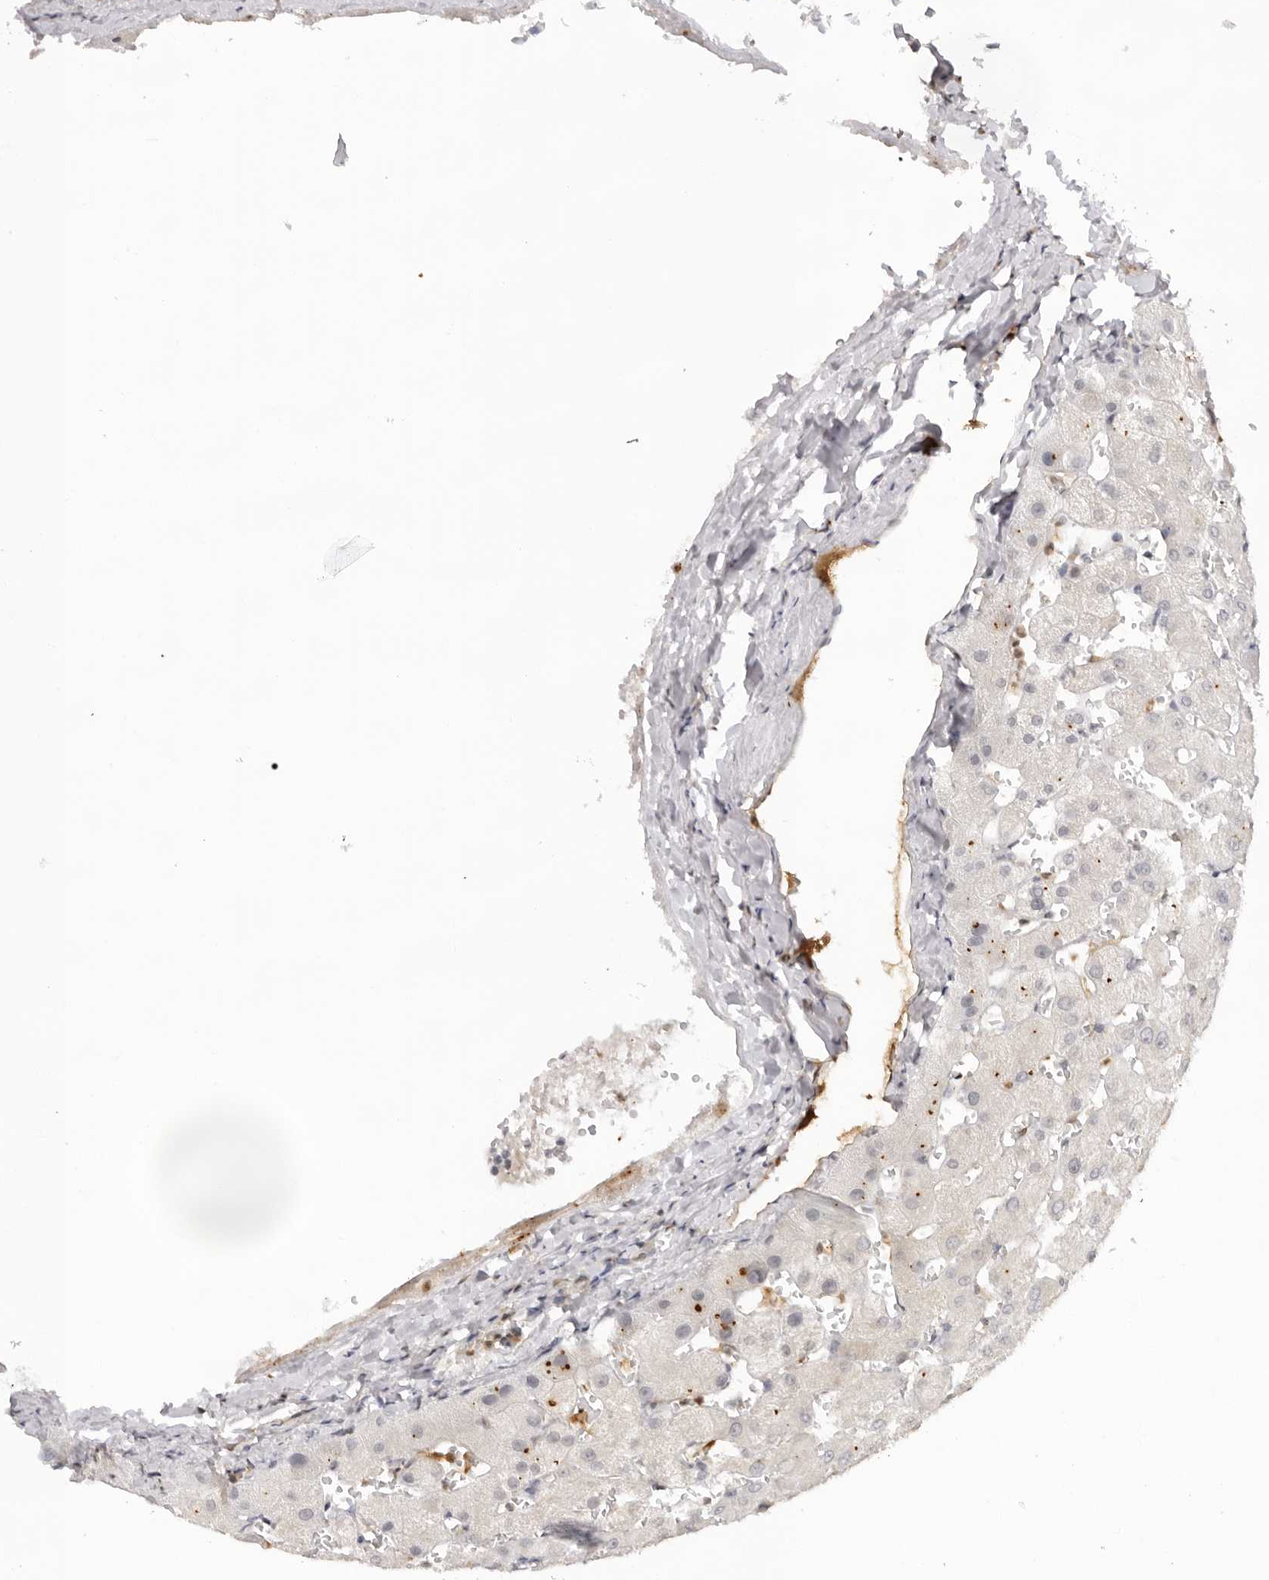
{"staining": {"intensity": "negative", "quantity": "none", "location": "none"}, "tissue": "liver", "cell_type": "Cholangiocytes", "image_type": "normal", "snomed": [{"axis": "morphology", "description": "Normal tissue, NOS"}, {"axis": "topography", "description": "Liver"}], "caption": "Immunohistochemistry (IHC) micrograph of unremarkable human liver stained for a protein (brown), which exhibits no expression in cholangiocytes.", "gene": "DYNLT5", "patient": {"sex": "female", "age": 63}}